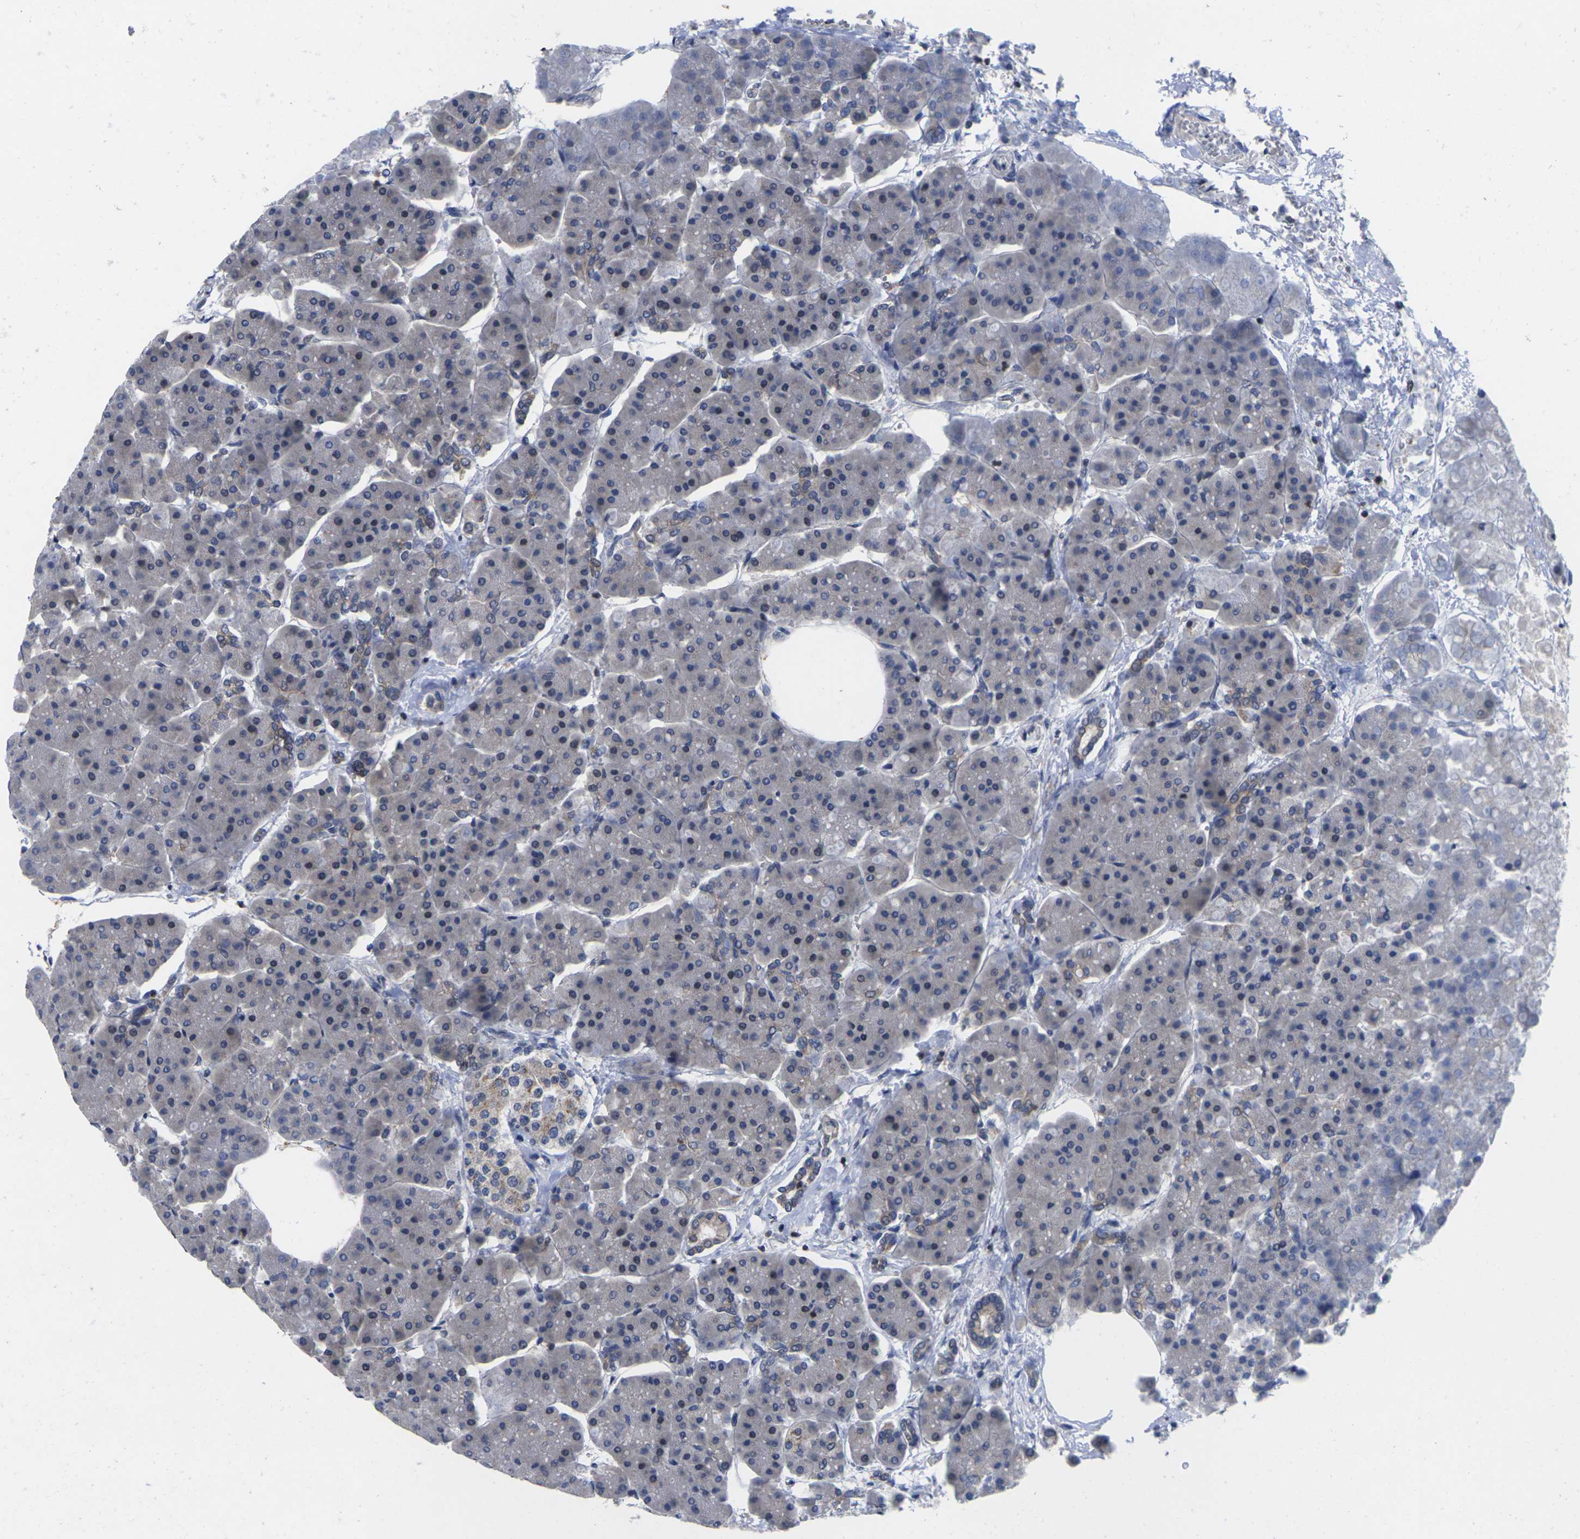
{"staining": {"intensity": "negative", "quantity": "none", "location": "none"}, "tissue": "pancreas", "cell_type": "Exocrine glandular cells", "image_type": "normal", "snomed": [{"axis": "morphology", "description": "Normal tissue, NOS"}, {"axis": "topography", "description": "Pancreas"}], "caption": "High power microscopy photomicrograph of an immunohistochemistry photomicrograph of normal pancreas, revealing no significant positivity in exocrine glandular cells. The staining is performed using DAB brown chromogen with nuclei counter-stained in using hematoxylin.", "gene": "IKZF1", "patient": {"sex": "female", "age": 70}}